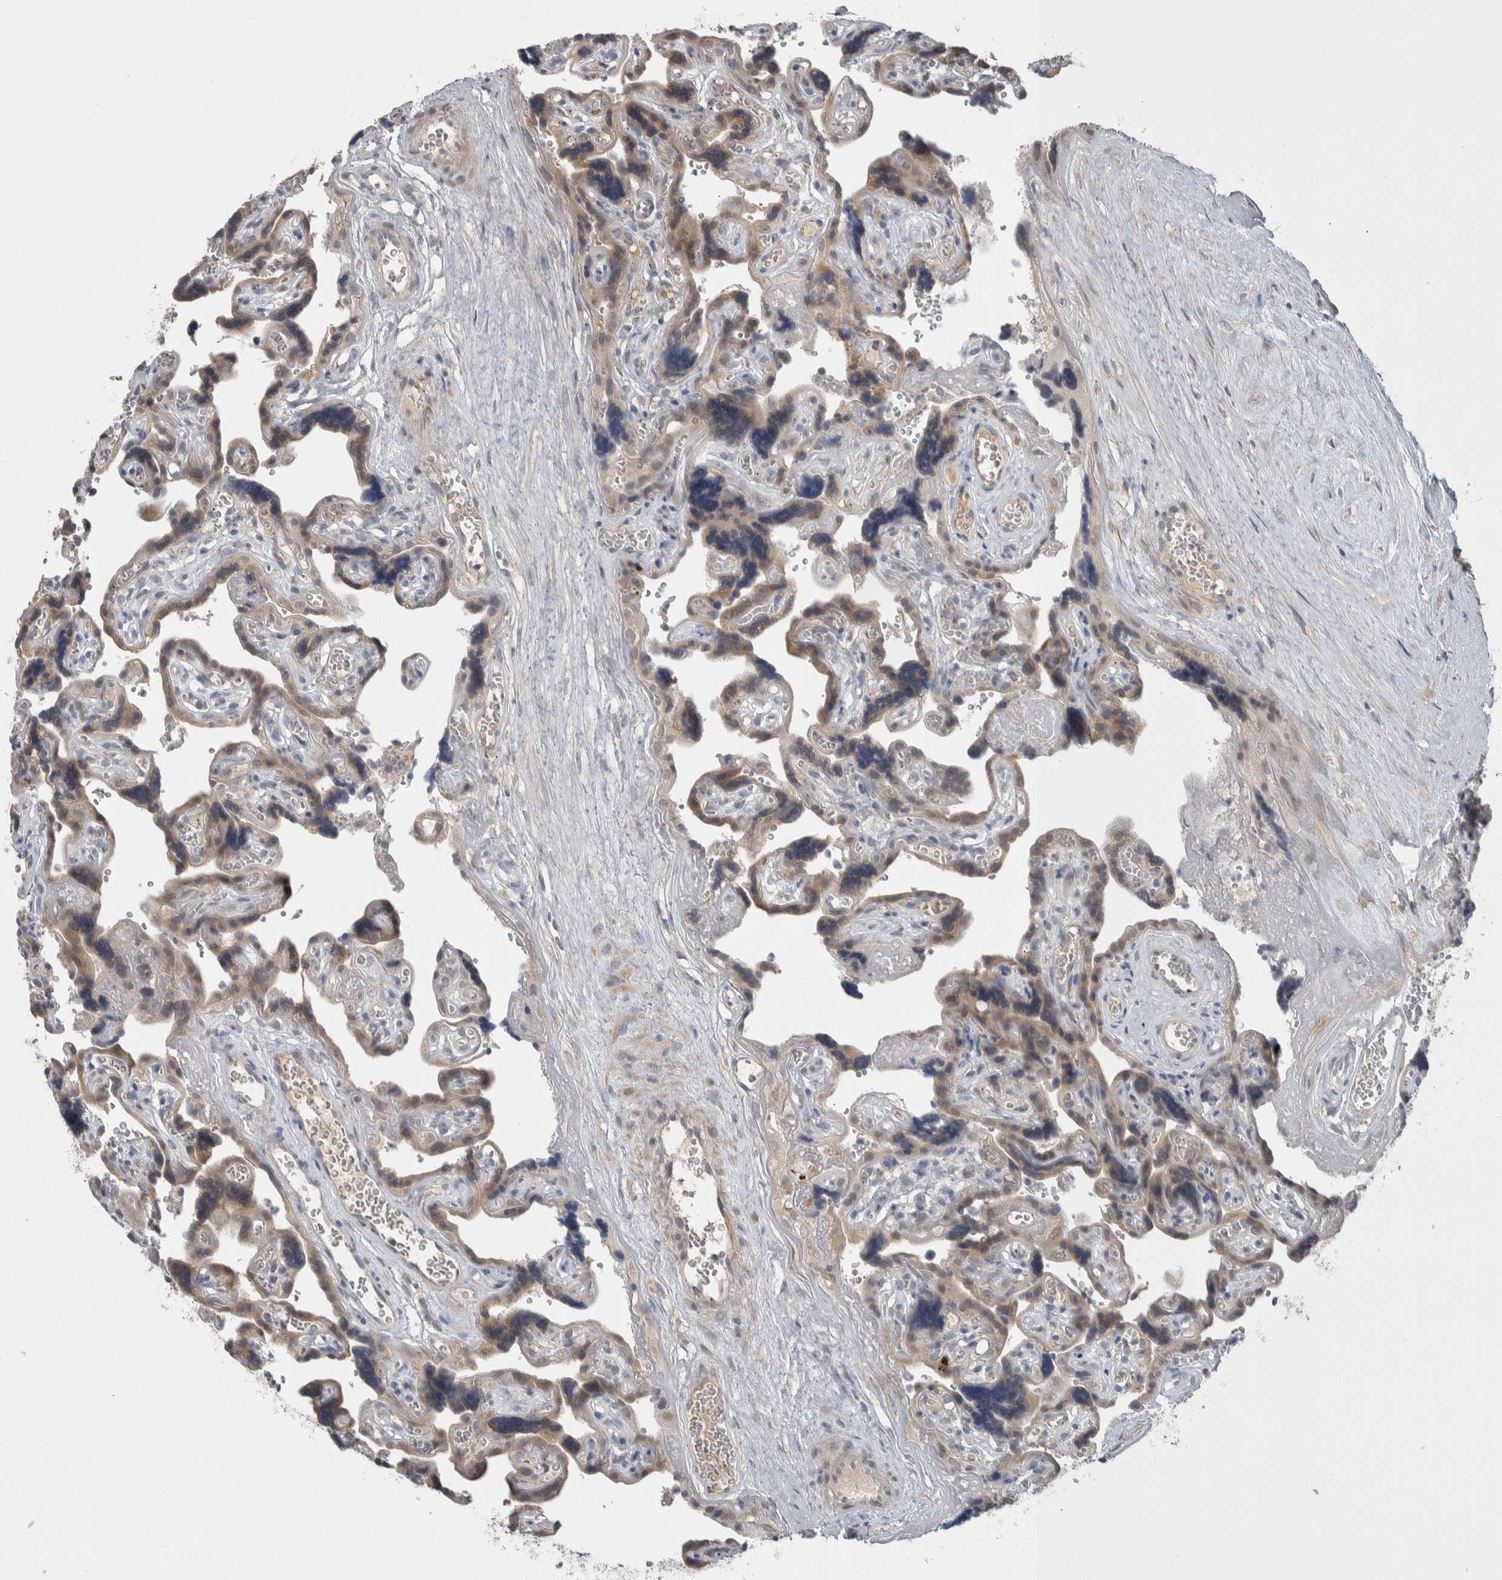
{"staining": {"intensity": "moderate", "quantity": "<25%", "location": "cytoplasmic/membranous"}, "tissue": "placenta", "cell_type": "Decidual cells", "image_type": "normal", "snomed": [{"axis": "morphology", "description": "Normal tissue, NOS"}, {"axis": "topography", "description": "Placenta"}], "caption": "Protein expression analysis of normal placenta exhibits moderate cytoplasmic/membranous expression in about <25% of decidual cells. (DAB (3,3'-diaminobenzidine) = brown stain, brightfield microscopy at high magnification).", "gene": "CUL2", "patient": {"sex": "female", "age": 30}}